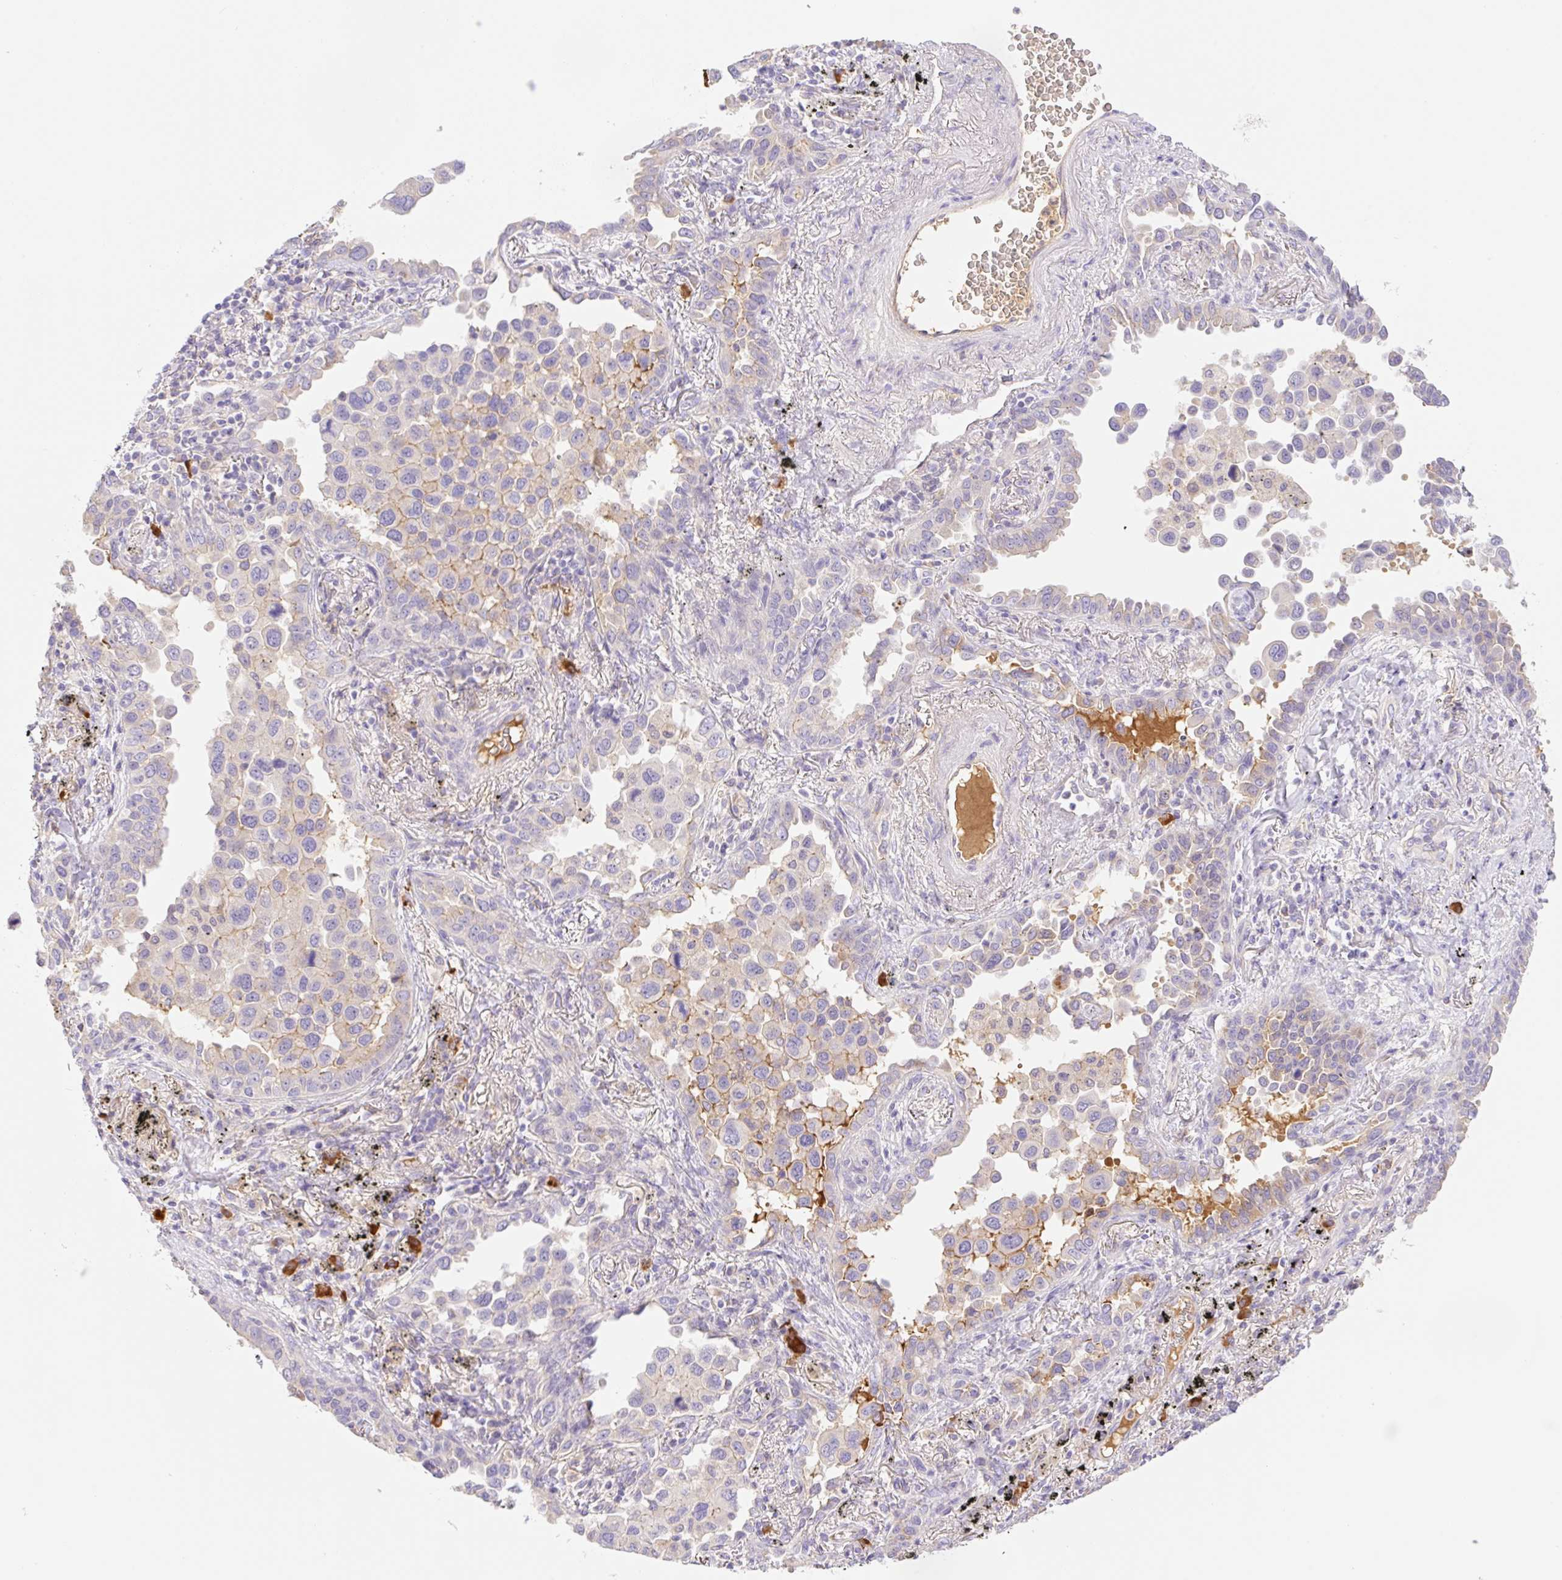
{"staining": {"intensity": "weak", "quantity": "<25%", "location": "cytoplasmic/membranous"}, "tissue": "lung cancer", "cell_type": "Tumor cells", "image_type": "cancer", "snomed": [{"axis": "morphology", "description": "Adenocarcinoma, NOS"}, {"axis": "topography", "description": "Lung"}], "caption": "This micrograph is of adenocarcinoma (lung) stained with immunohistochemistry to label a protein in brown with the nuclei are counter-stained blue. There is no expression in tumor cells.", "gene": "DENND5A", "patient": {"sex": "male", "age": 67}}